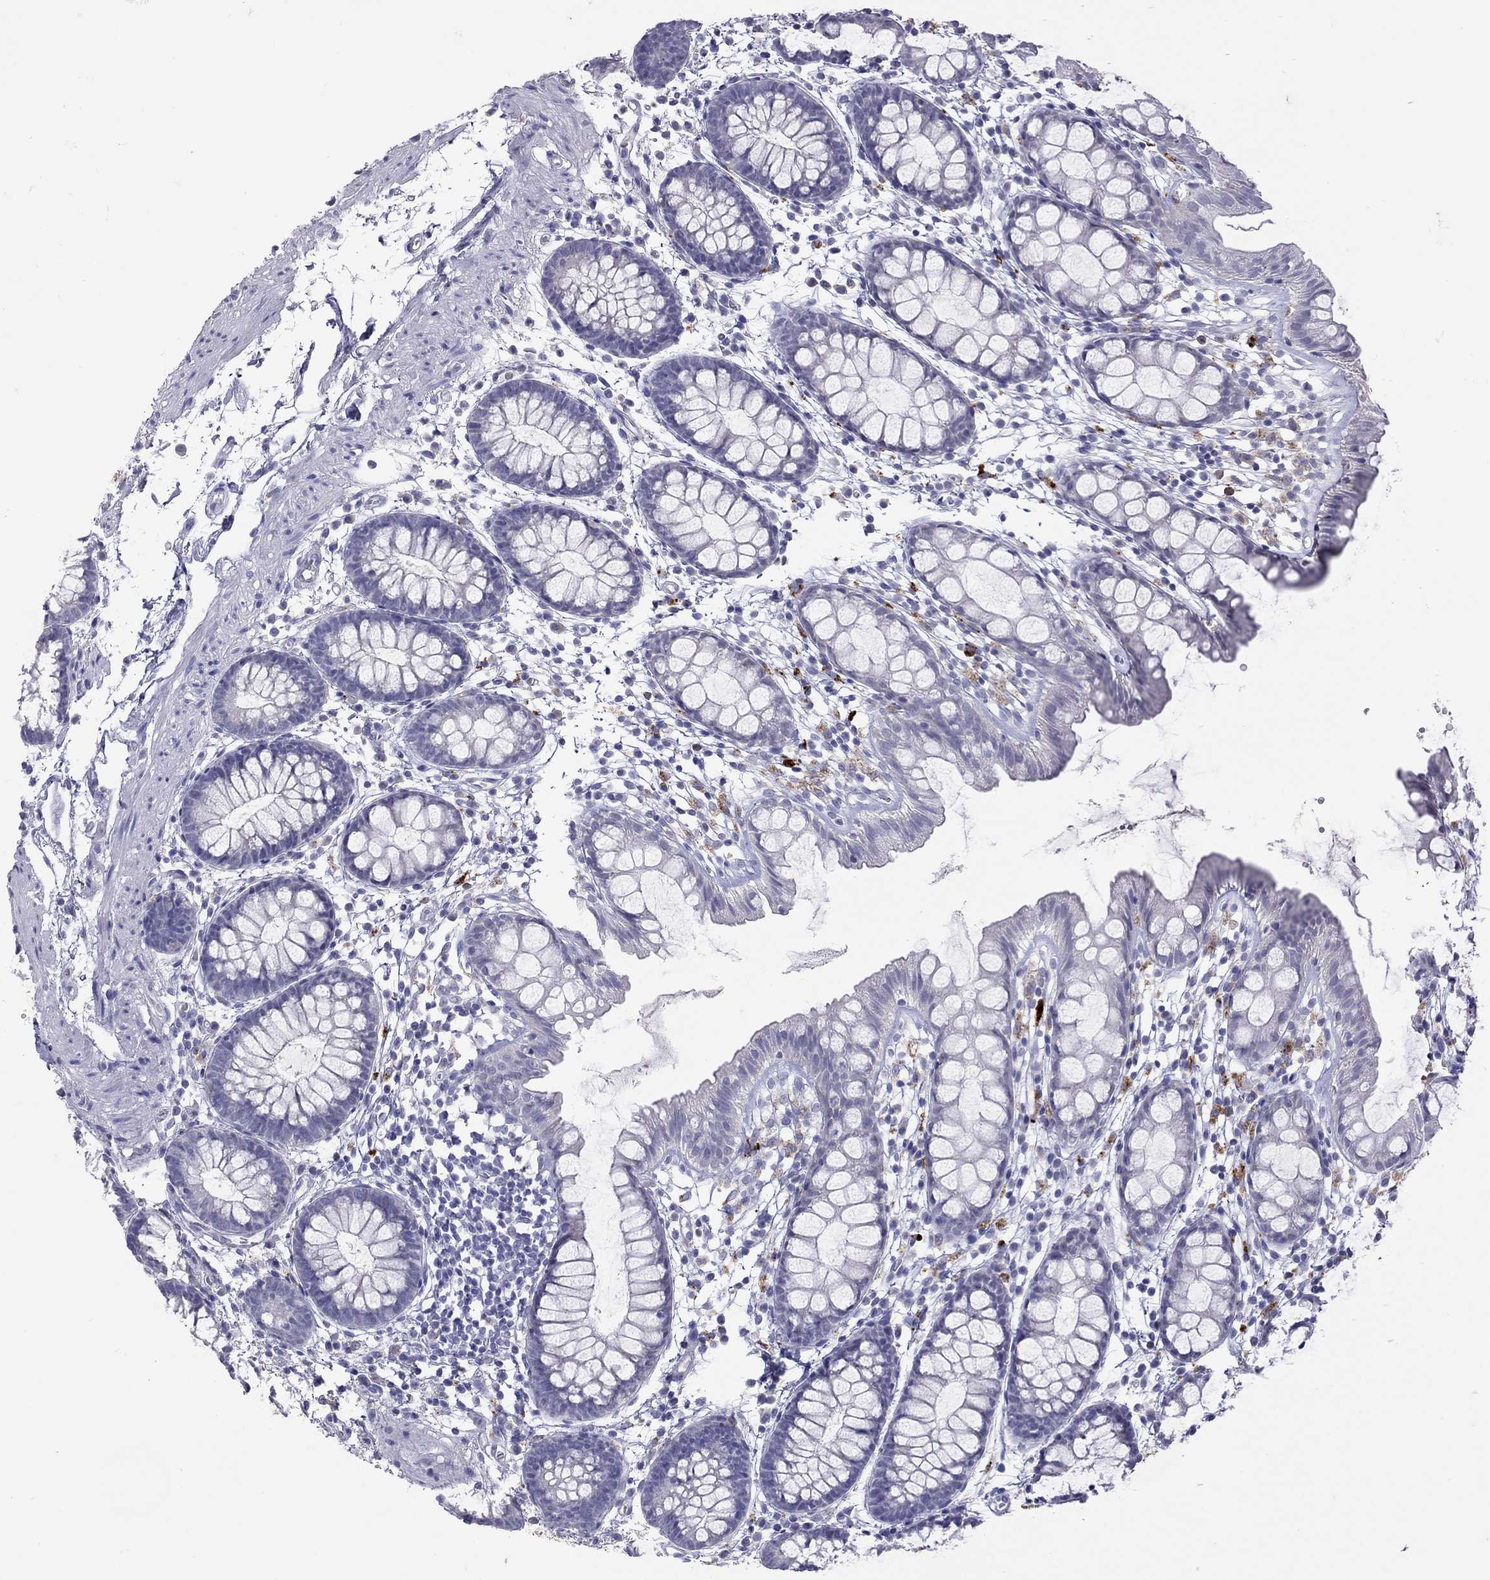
{"staining": {"intensity": "negative", "quantity": "none", "location": "none"}, "tissue": "rectum", "cell_type": "Glandular cells", "image_type": "normal", "snomed": [{"axis": "morphology", "description": "Normal tissue, NOS"}, {"axis": "topography", "description": "Rectum"}], "caption": "IHC histopathology image of normal rectum stained for a protein (brown), which exhibits no staining in glandular cells. (Brightfield microscopy of DAB (3,3'-diaminobenzidine) immunohistochemistry at high magnification).", "gene": "SLAMF1", "patient": {"sex": "male", "age": 57}}